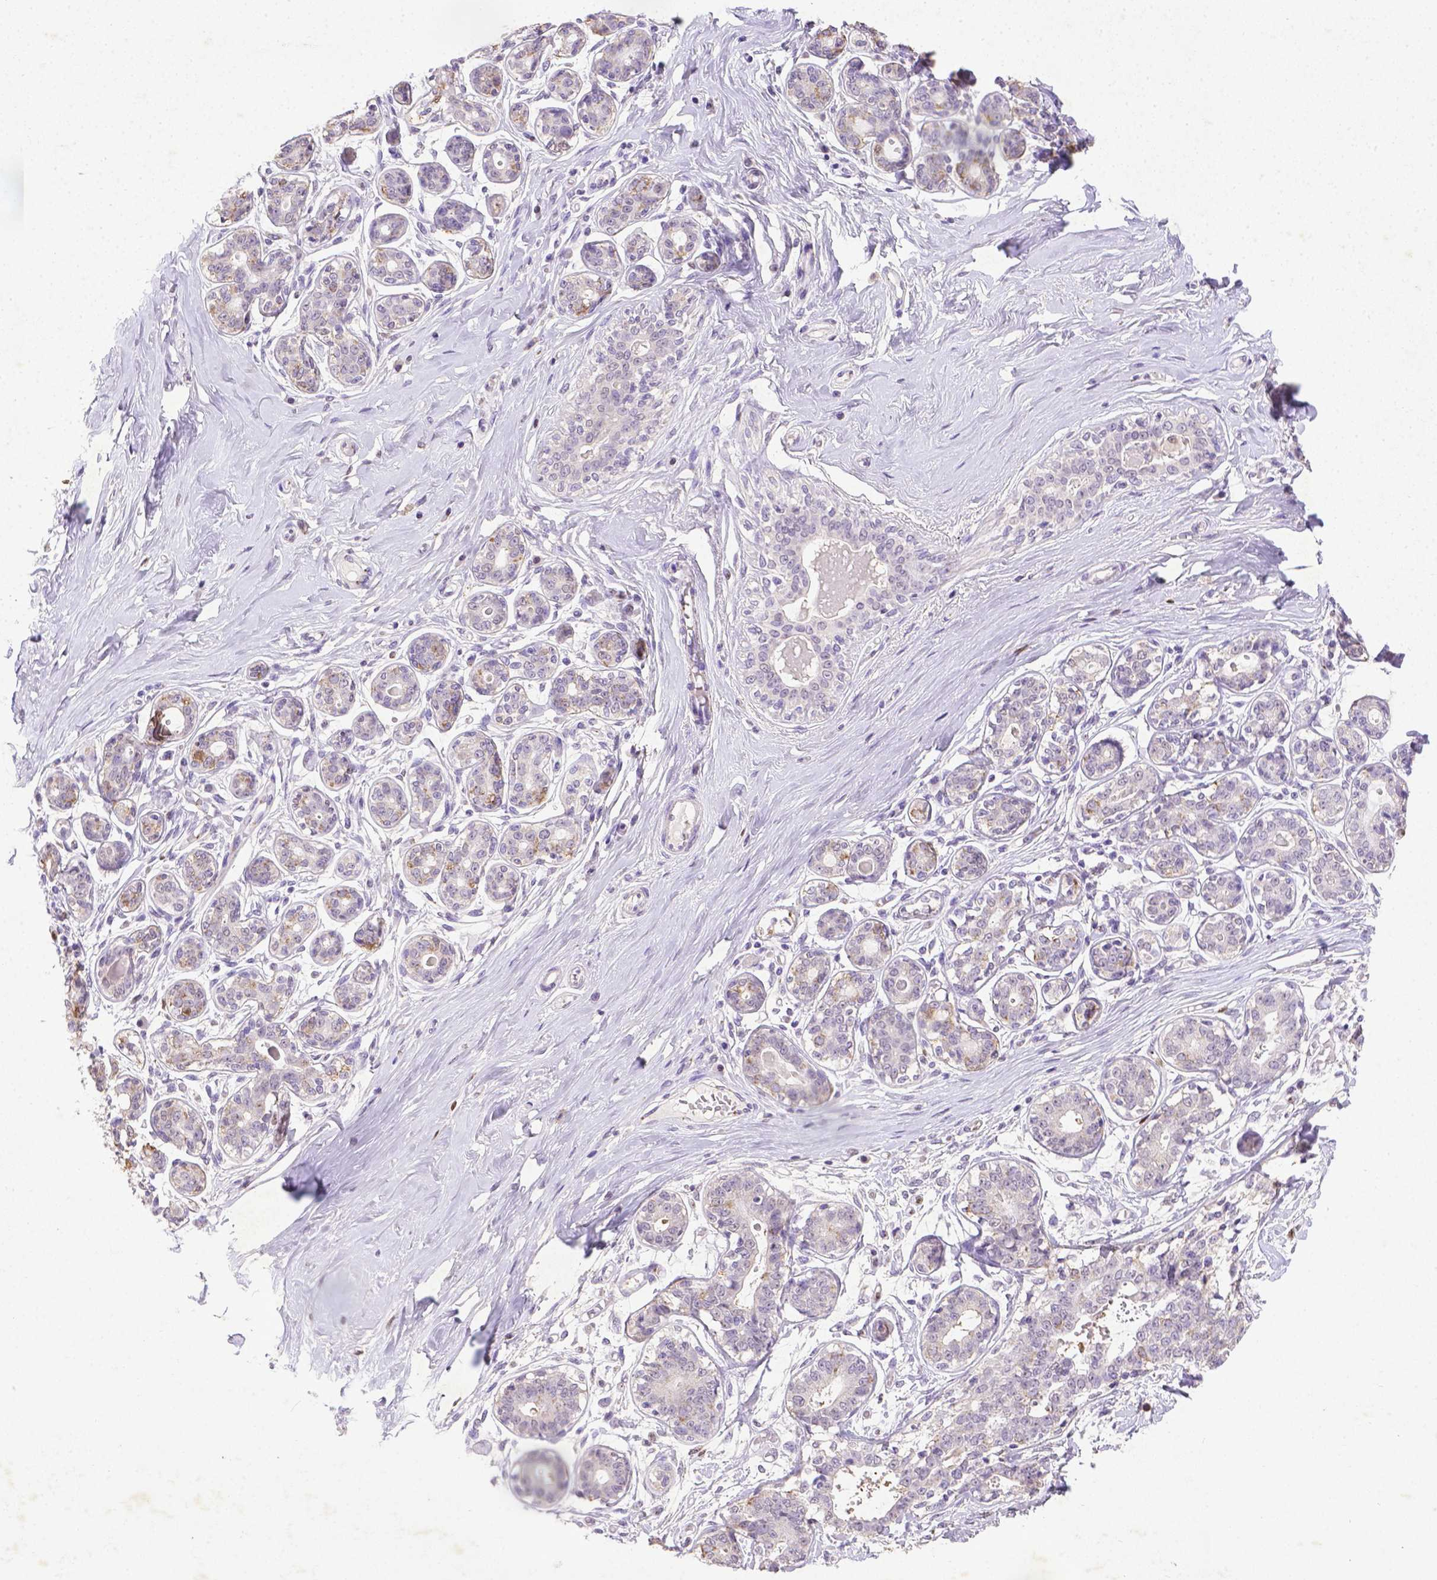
{"staining": {"intensity": "negative", "quantity": "none", "location": "none"}, "tissue": "breast", "cell_type": "Adipocytes", "image_type": "normal", "snomed": [{"axis": "morphology", "description": "Normal tissue, NOS"}, {"axis": "topography", "description": "Skin"}, {"axis": "topography", "description": "Breast"}], "caption": "Immunohistochemistry (IHC) micrograph of normal breast: breast stained with DAB demonstrates no significant protein staining in adipocytes. (DAB (3,3'-diaminobenzidine) IHC with hematoxylin counter stain).", "gene": "CDKN1A", "patient": {"sex": "female", "age": 43}}